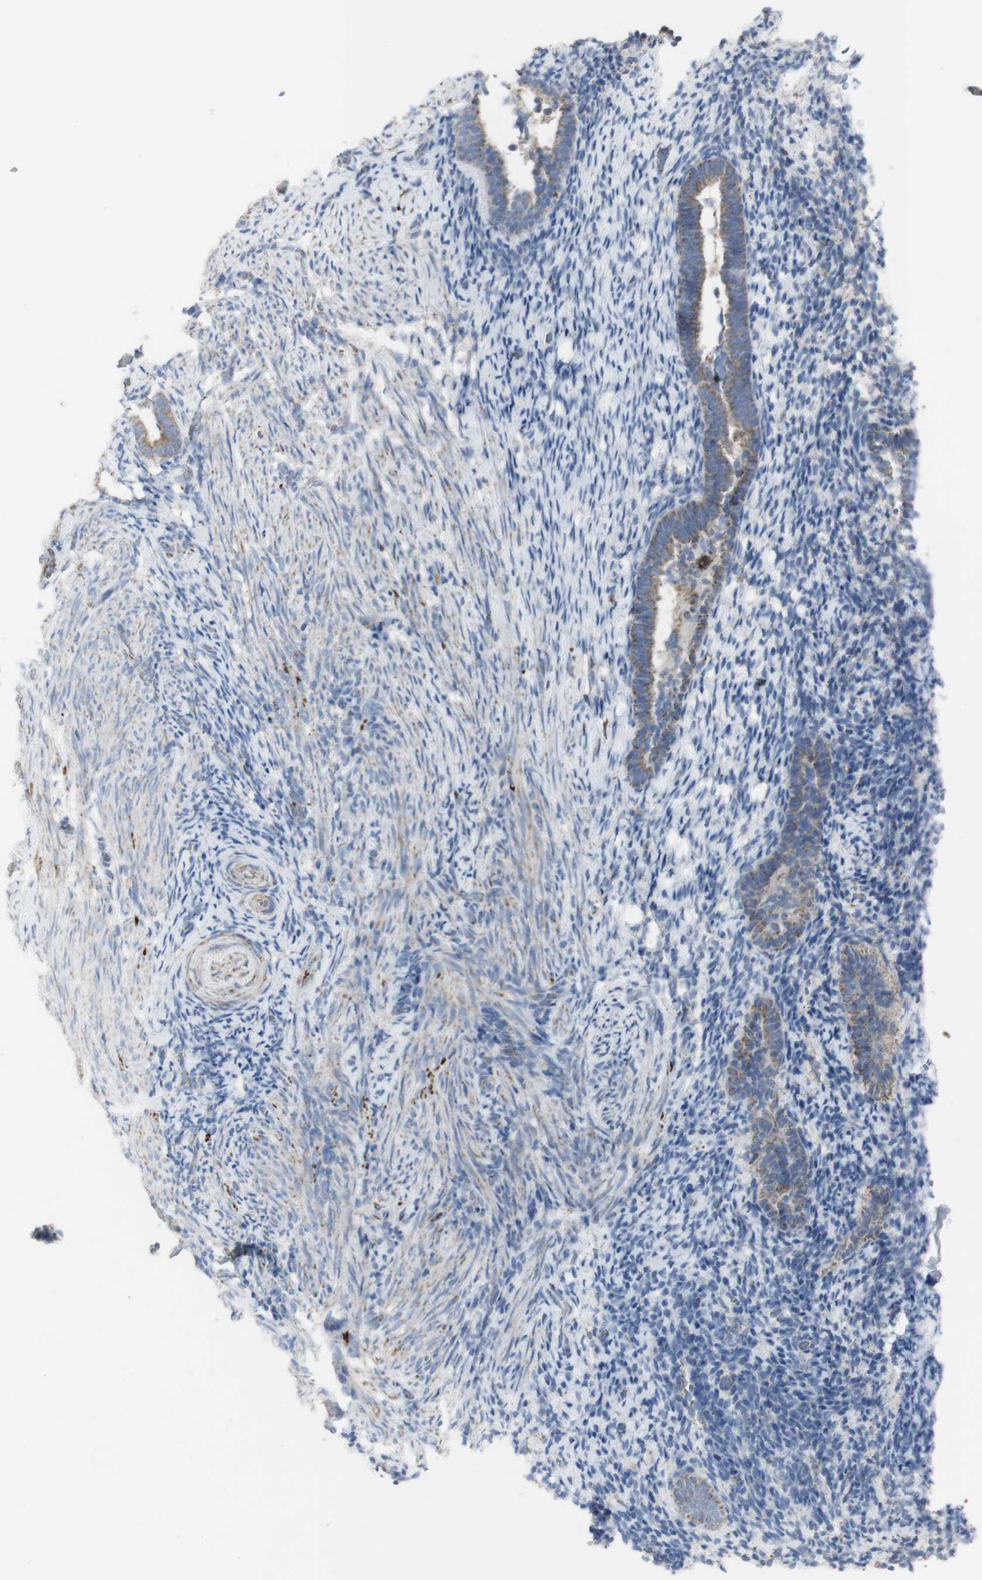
{"staining": {"intensity": "negative", "quantity": "none", "location": "none"}, "tissue": "endometrium", "cell_type": "Cells in endometrial stroma", "image_type": "normal", "snomed": [{"axis": "morphology", "description": "Normal tissue, NOS"}, {"axis": "topography", "description": "Endometrium"}], "caption": "High power microscopy histopathology image of an immunohistochemistry micrograph of normal endometrium, revealing no significant staining in cells in endometrial stroma.", "gene": "C3orf52", "patient": {"sex": "female", "age": 51}}